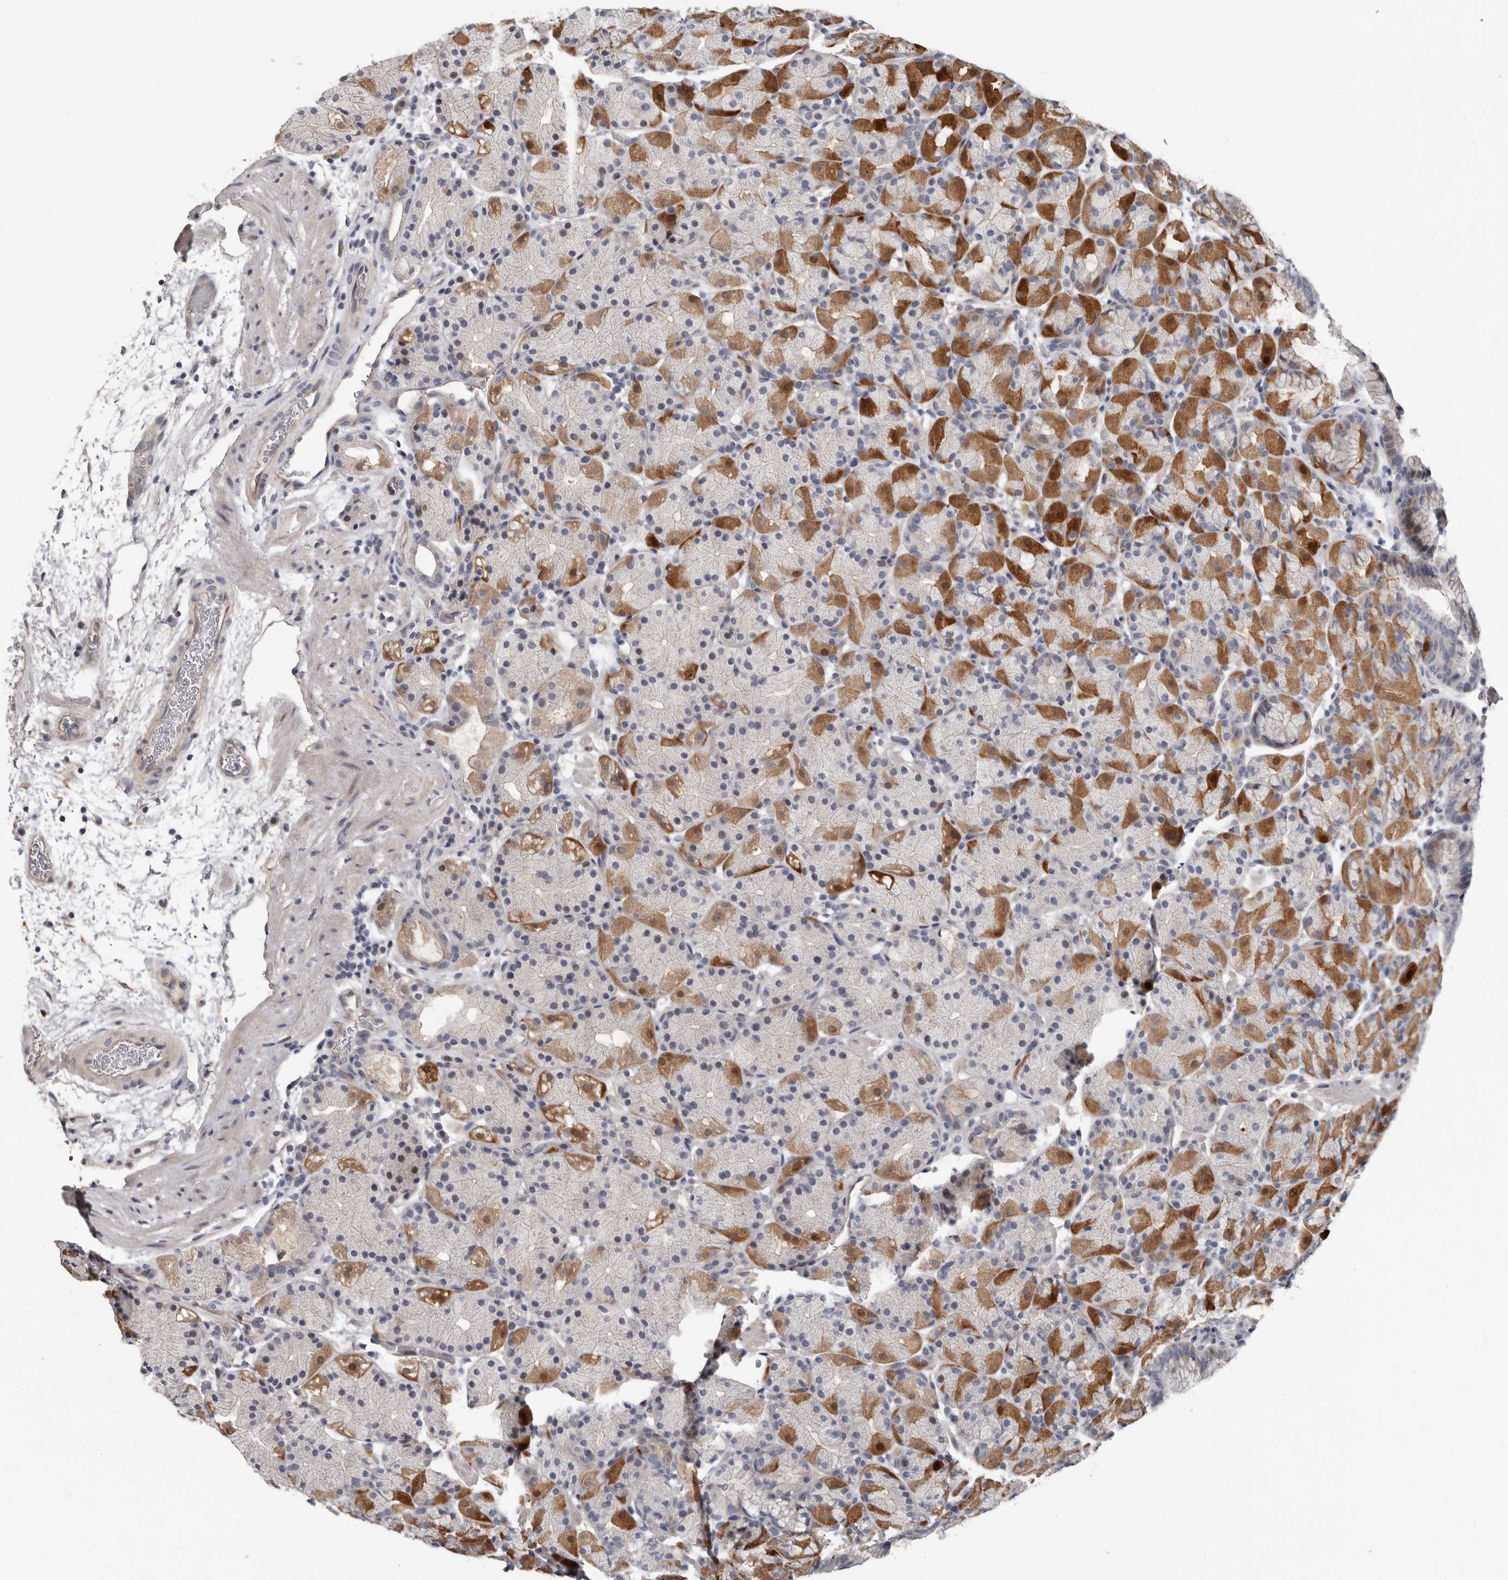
{"staining": {"intensity": "moderate", "quantity": "25%-75%", "location": "cytoplasmic/membranous"}, "tissue": "stomach", "cell_type": "Glandular cells", "image_type": "normal", "snomed": [{"axis": "morphology", "description": "Normal tissue, NOS"}, {"axis": "topography", "description": "Stomach, upper"}], "caption": "Protein expression analysis of normal human stomach reveals moderate cytoplasmic/membranous expression in about 25%-75% of glandular cells.", "gene": "RNF217", "patient": {"sex": "male", "age": 48}}